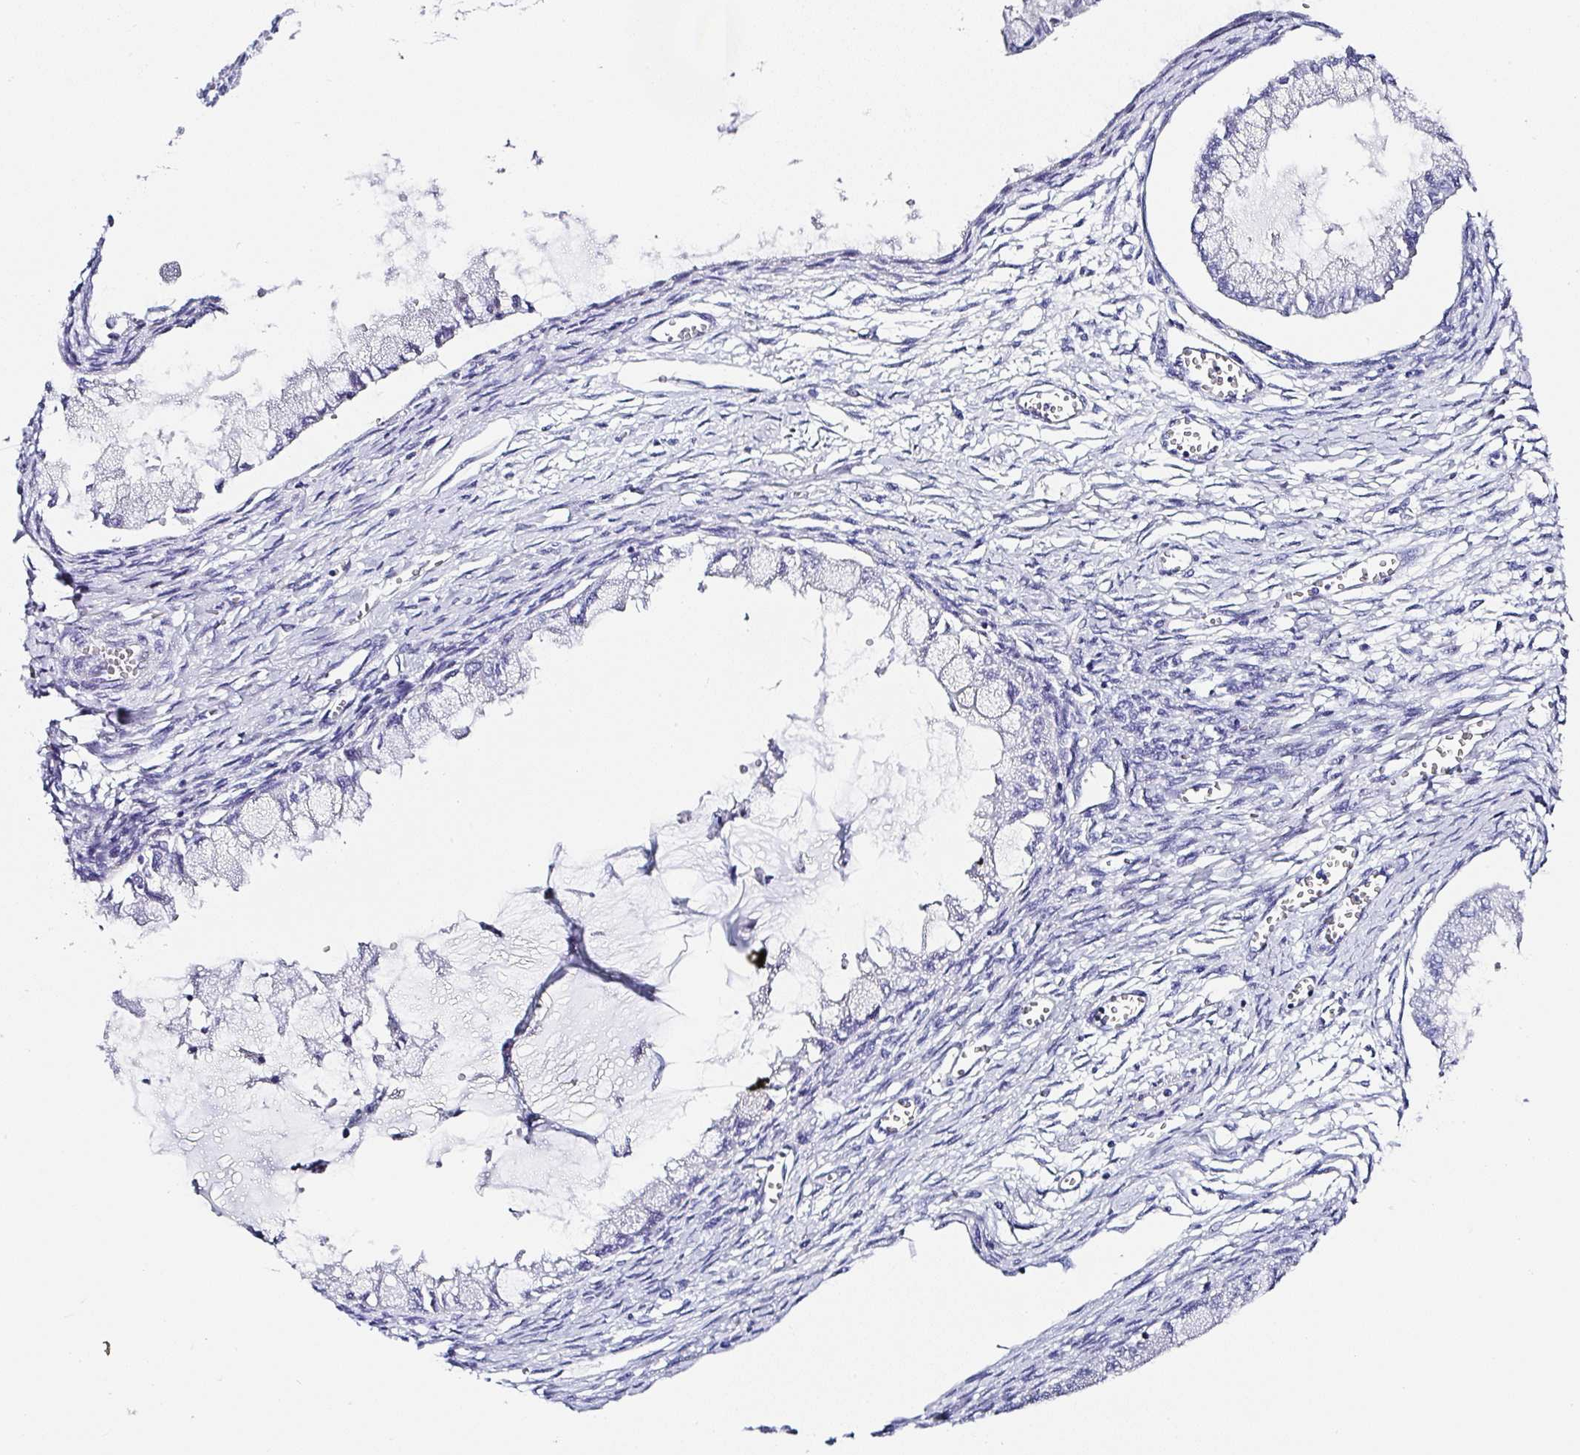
{"staining": {"intensity": "negative", "quantity": "none", "location": "none"}, "tissue": "ovarian cancer", "cell_type": "Tumor cells", "image_type": "cancer", "snomed": [{"axis": "morphology", "description": "Cystadenocarcinoma, mucinous, NOS"}, {"axis": "topography", "description": "Ovary"}], "caption": "Tumor cells show no significant protein expression in ovarian cancer (mucinous cystadenocarcinoma).", "gene": "UGT3A1", "patient": {"sex": "female", "age": 34}}